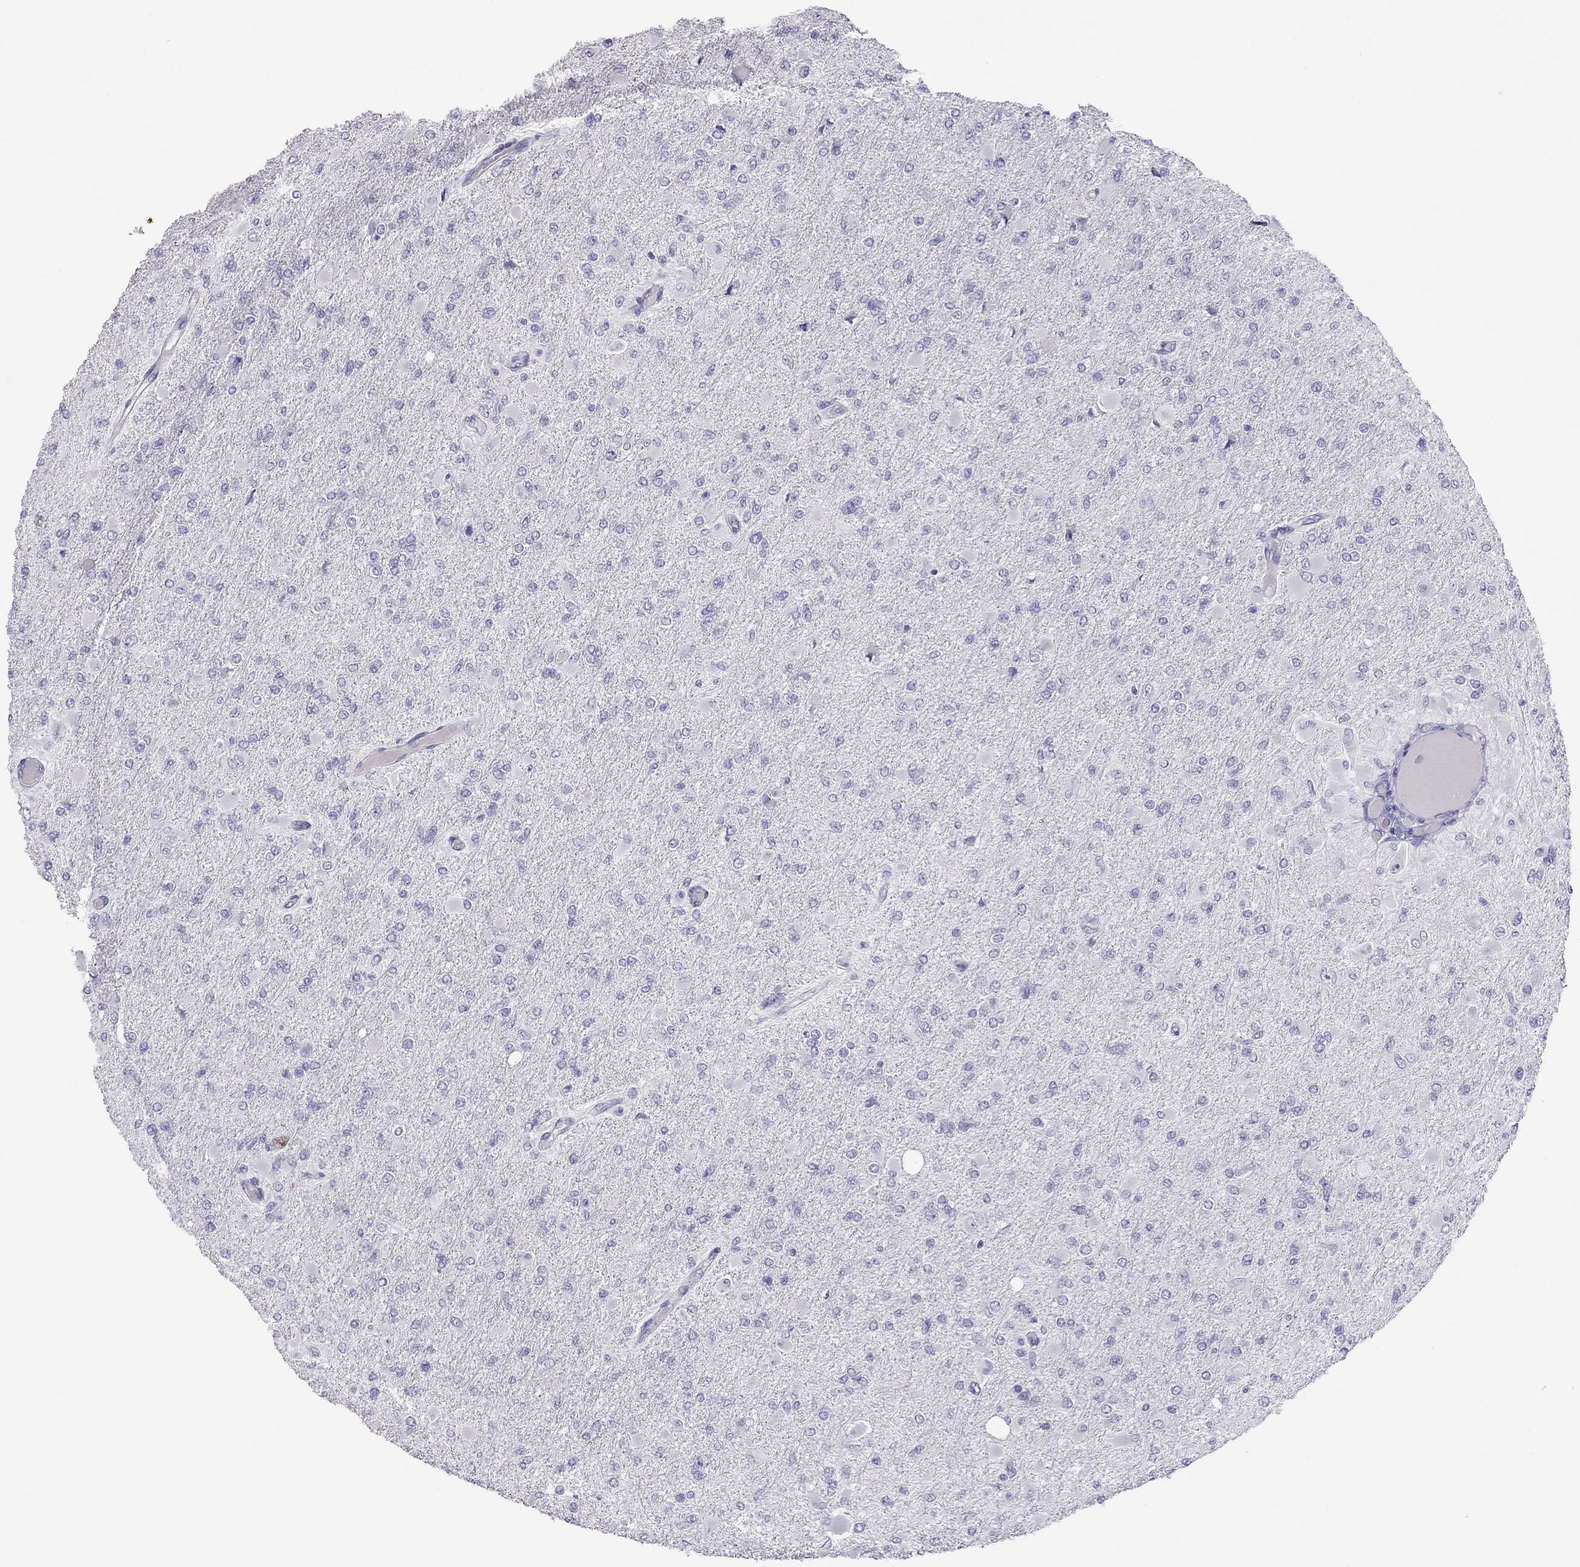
{"staining": {"intensity": "negative", "quantity": "none", "location": "none"}, "tissue": "glioma", "cell_type": "Tumor cells", "image_type": "cancer", "snomed": [{"axis": "morphology", "description": "Glioma, malignant, High grade"}, {"axis": "topography", "description": "Cerebral cortex"}], "caption": "High power microscopy micrograph of an immunohistochemistry (IHC) photomicrograph of glioma, revealing no significant staining in tumor cells.", "gene": "TEX14", "patient": {"sex": "female", "age": 36}}